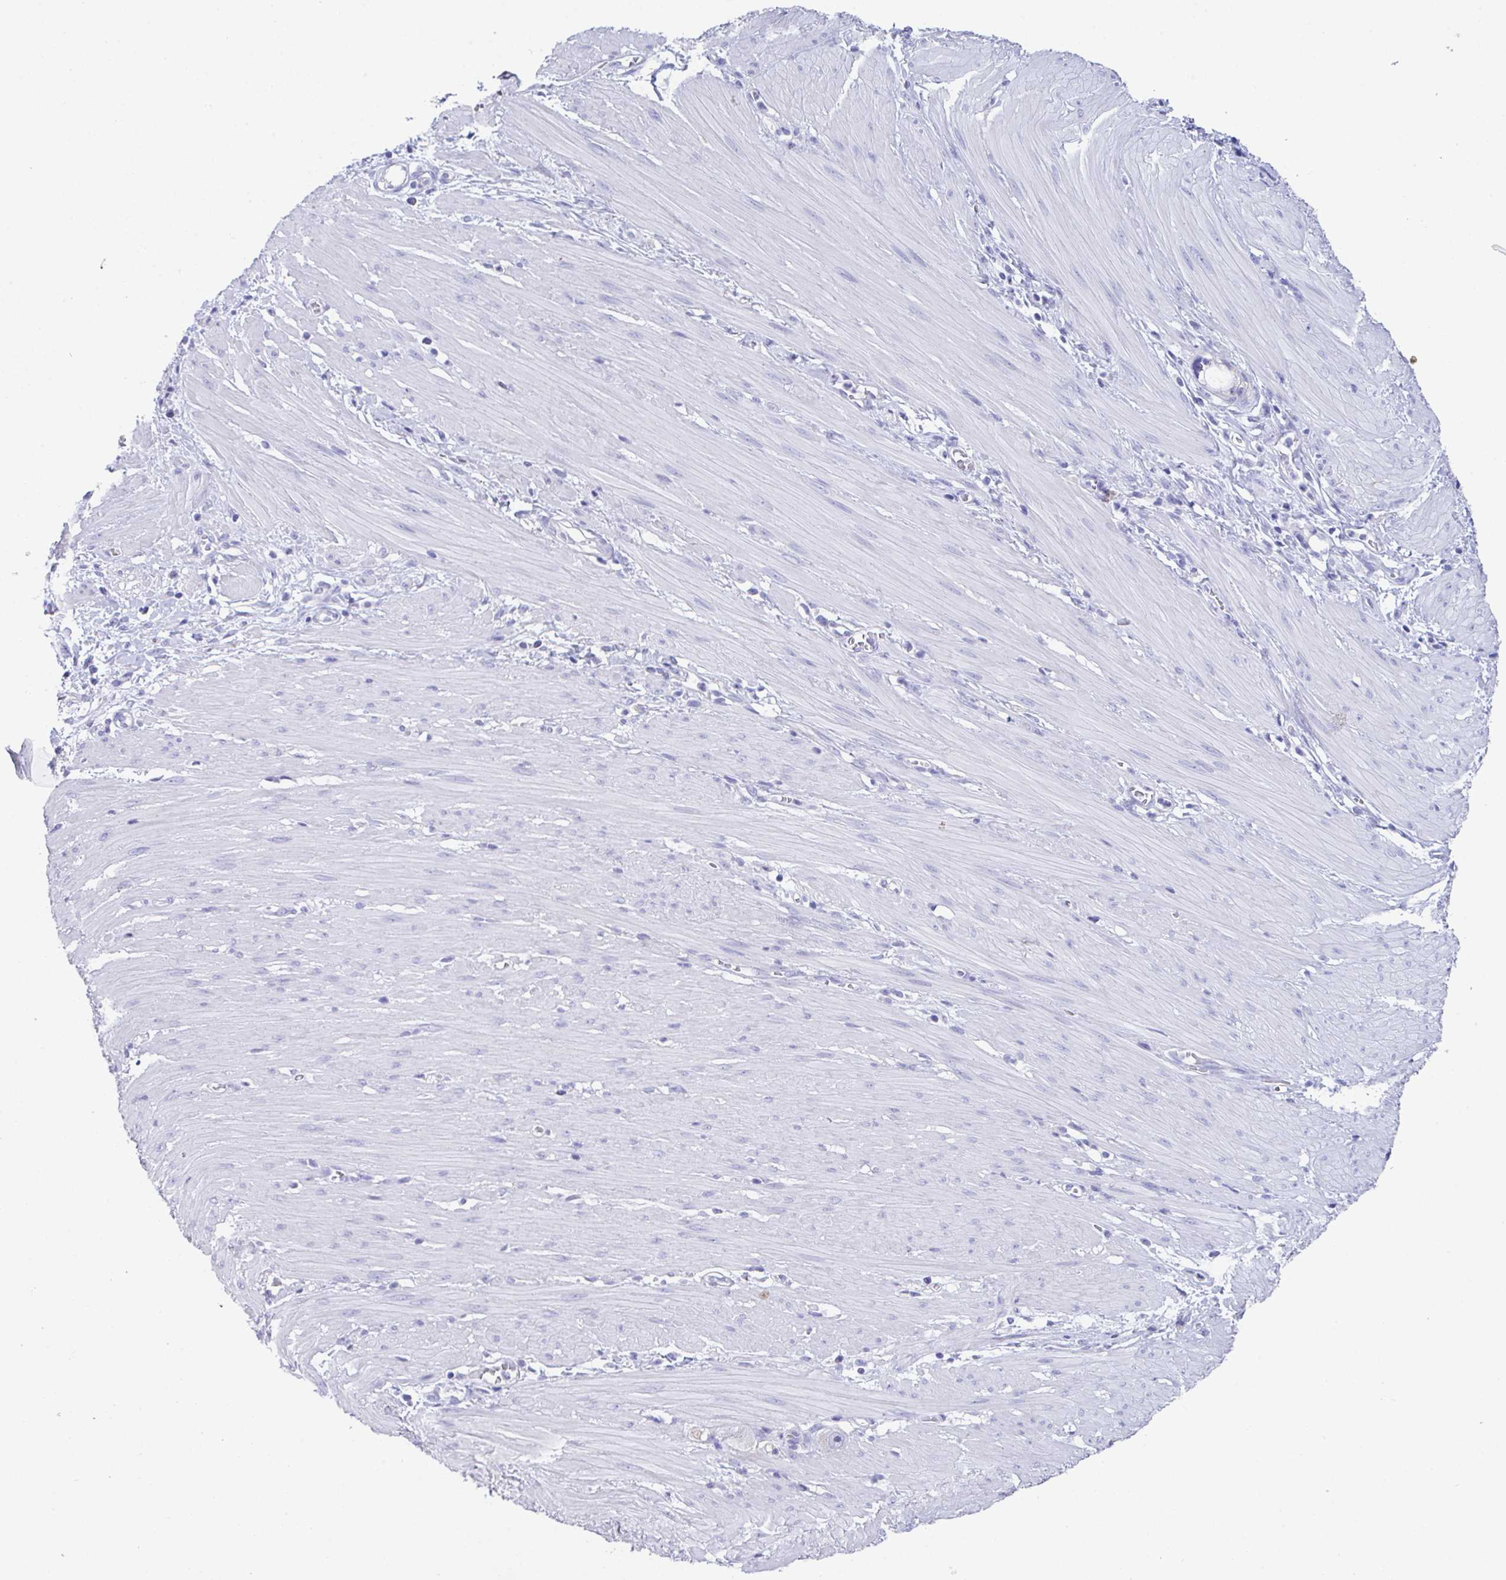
{"staining": {"intensity": "negative", "quantity": "none", "location": "none"}, "tissue": "stomach cancer", "cell_type": "Tumor cells", "image_type": "cancer", "snomed": [{"axis": "morphology", "description": "Adenocarcinoma, NOS"}, {"axis": "topography", "description": "Stomach"}, {"axis": "topography", "description": "Stomach, lower"}], "caption": "IHC image of human stomach adenocarcinoma stained for a protein (brown), which displays no expression in tumor cells.", "gene": "TMEM106B", "patient": {"sex": "female", "age": 48}}